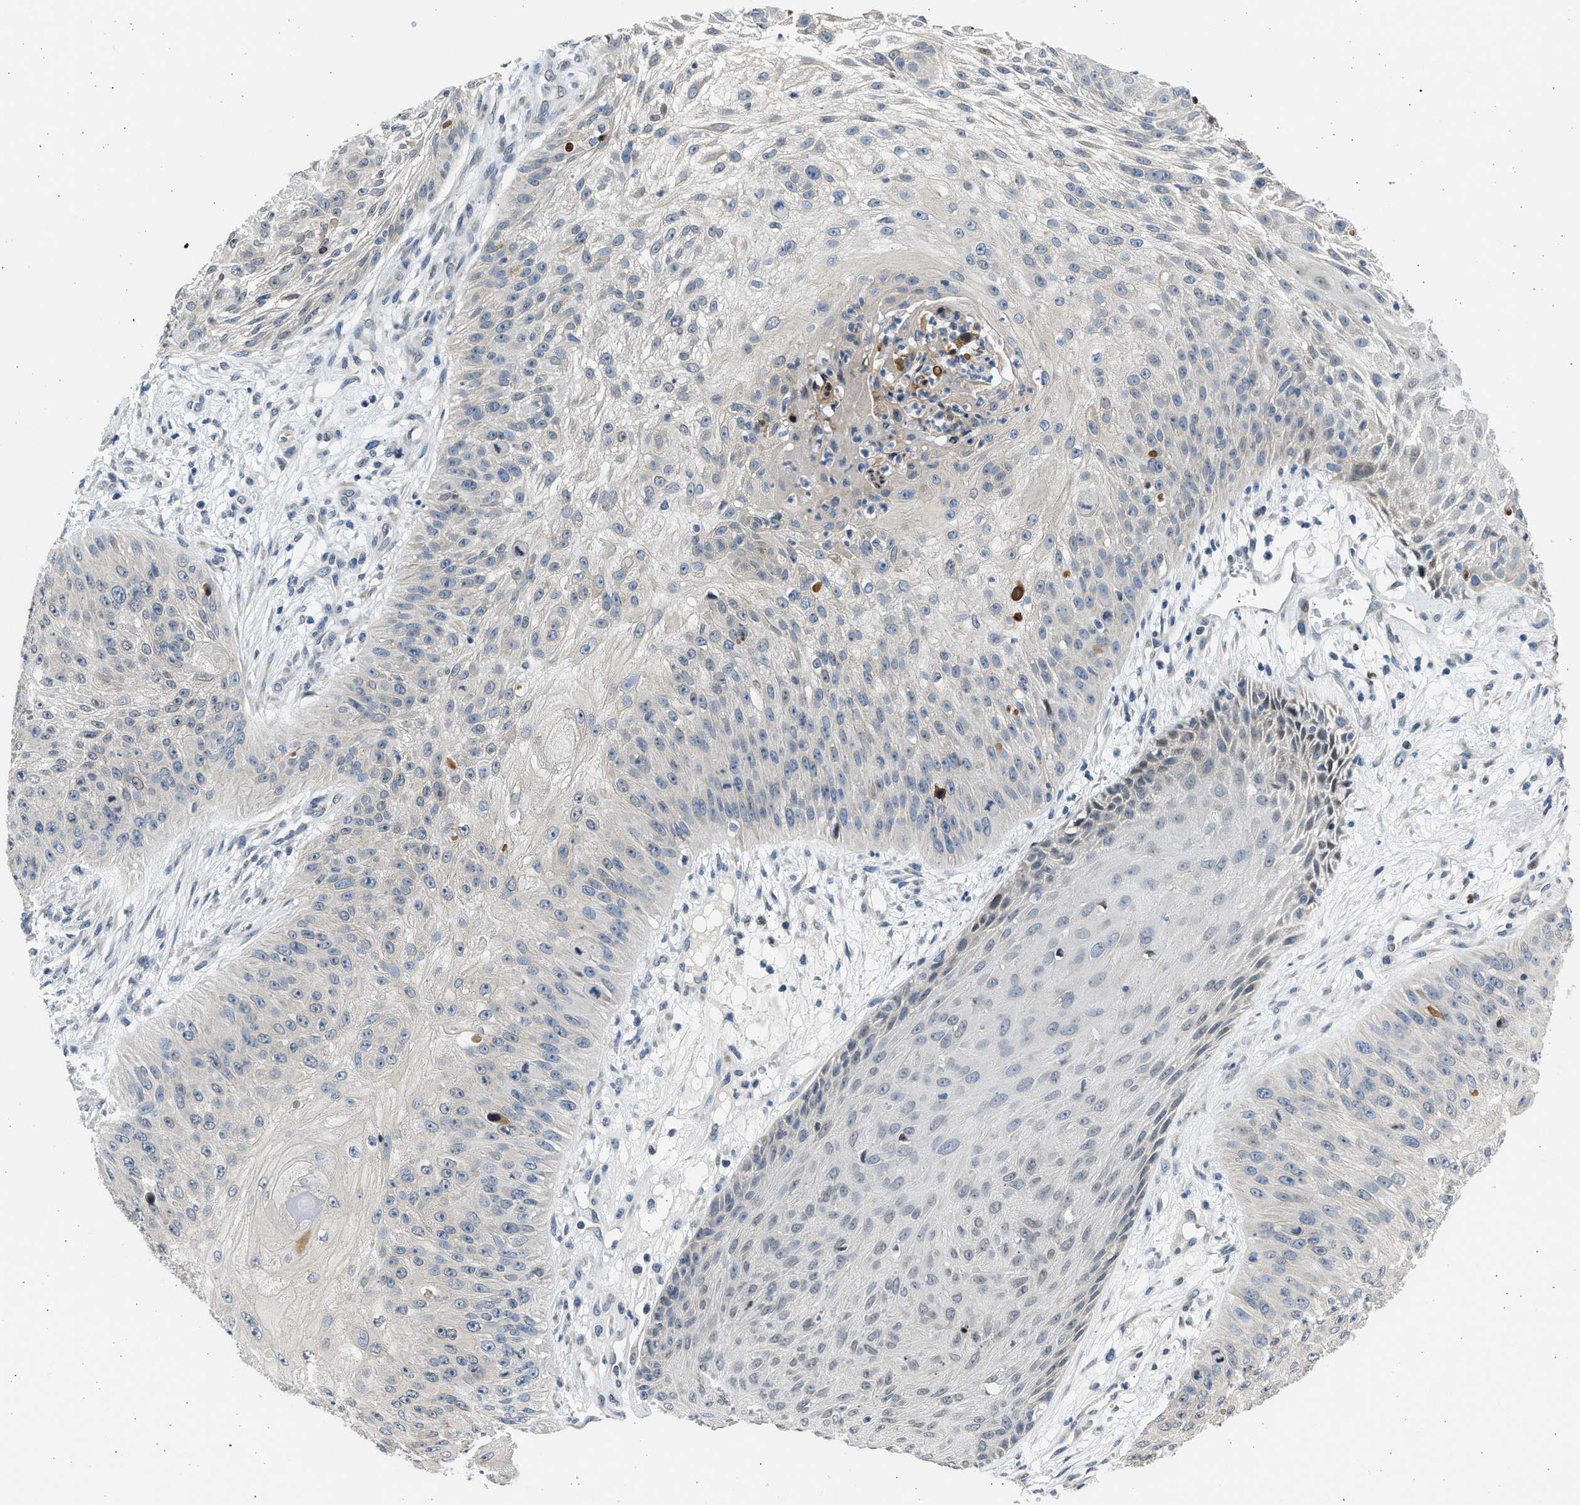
{"staining": {"intensity": "negative", "quantity": "none", "location": "none"}, "tissue": "skin cancer", "cell_type": "Tumor cells", "image_type": "cancer", "snomed": [{"axis": "morphology", "description": "Squamous cell carcinoma, NOS"}, {"axis": "topography", "description": "Skin"}], "caption": "Tumor cells show no significant protein staining in skin squamous cell carcinoma.", "gene": "HMGN3", "patient": {"sex": "female", "age": 80}}